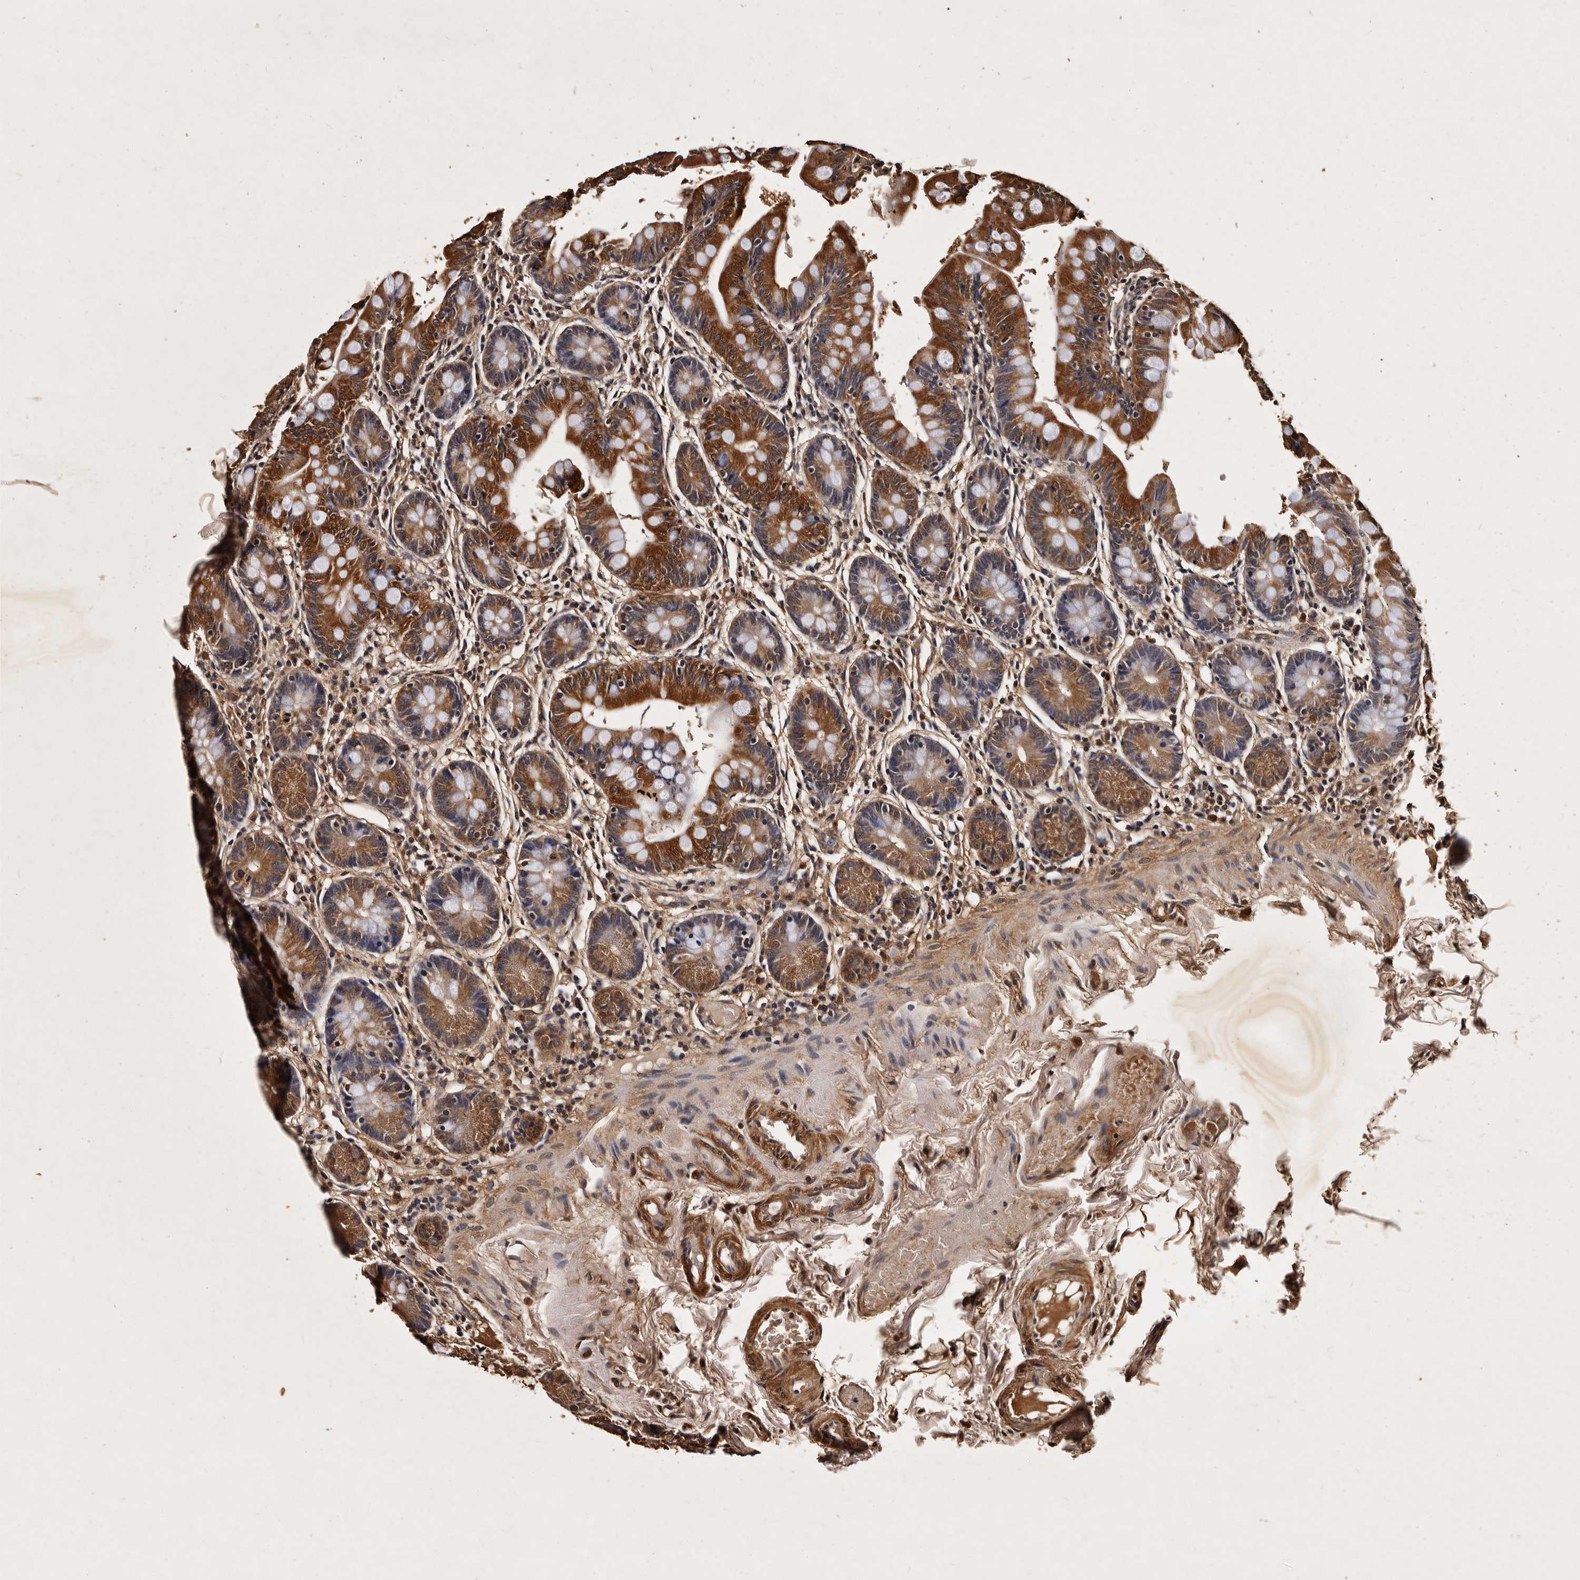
{"staining": {"intensity": "strong", "quantity": ">75%", "location": "cytoplasmic/membranous"}, "tissue": "small intestine", "cell_type": "Glandular cells", "image_type": "normal", "snomed": [{"axis": "morphology", "description": "Normal tissue, NOS"}, {"axis": "topography", "description": "Small intestine"}], "caption": "High-magnification brightfield microscopy of normal small intestine stained with DAB (brown) and counterstained with hematoxylin (blue). glandular cells exhibit strong cytoplasmic/membranous positivity is appreciated in about>75% of cells.", "gene": "PARS2", "patient": {"sex": "male", "age": 7}}